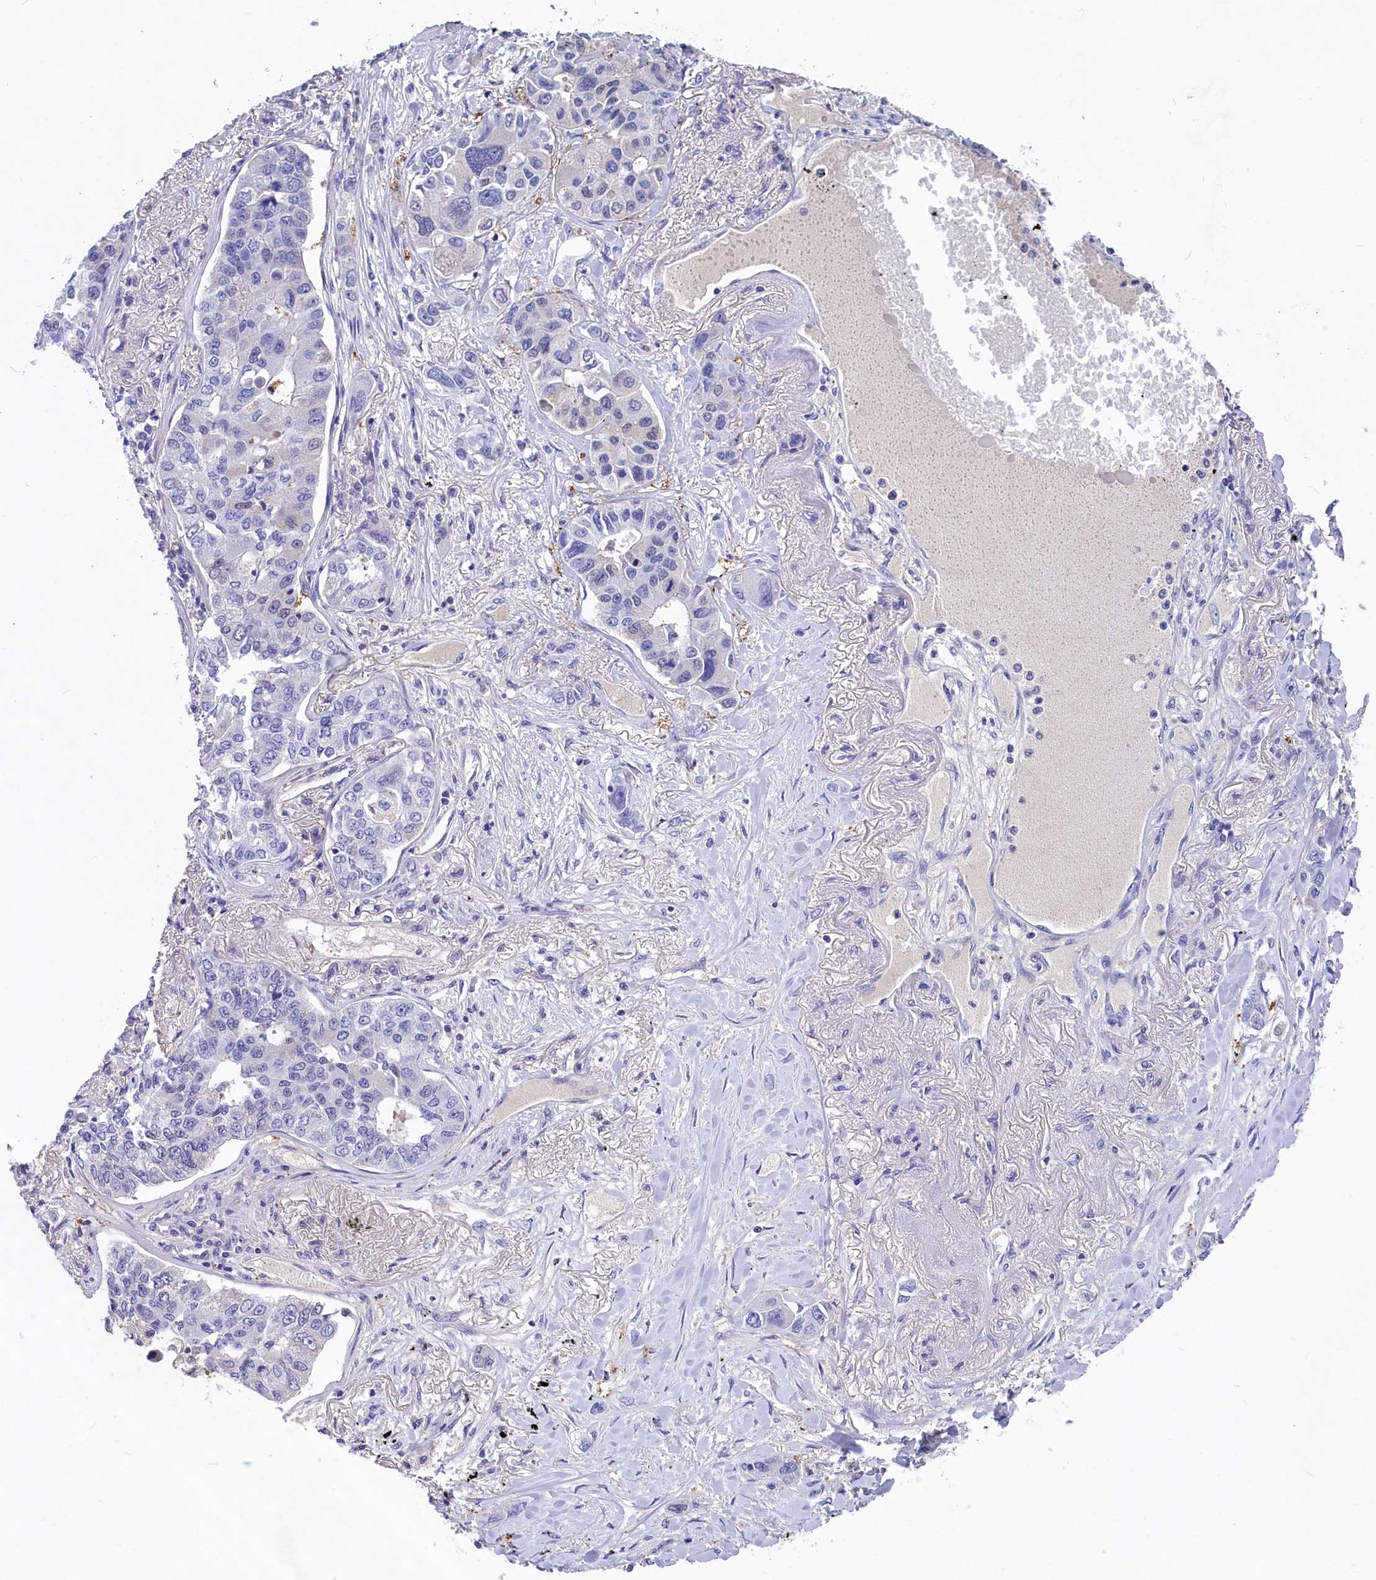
{"staining": {"intensity": "negative", "quantity": "none", "location": "none"}, "tissue": "lung cancer", "cell_type": "Tumor cells", "image_type": "cancer", "snomed": [{"axis": "morphology", "description": "Adenocarcinoma, NOS"}, {"axis": "topography", "description": "Lung"}], "caption": "Lung cancer was stained to show a protein in brown. There is no significant positivity in tumor cells.", "gene": "NKPD1", "patient": {"sex": "male", "age": 49}}